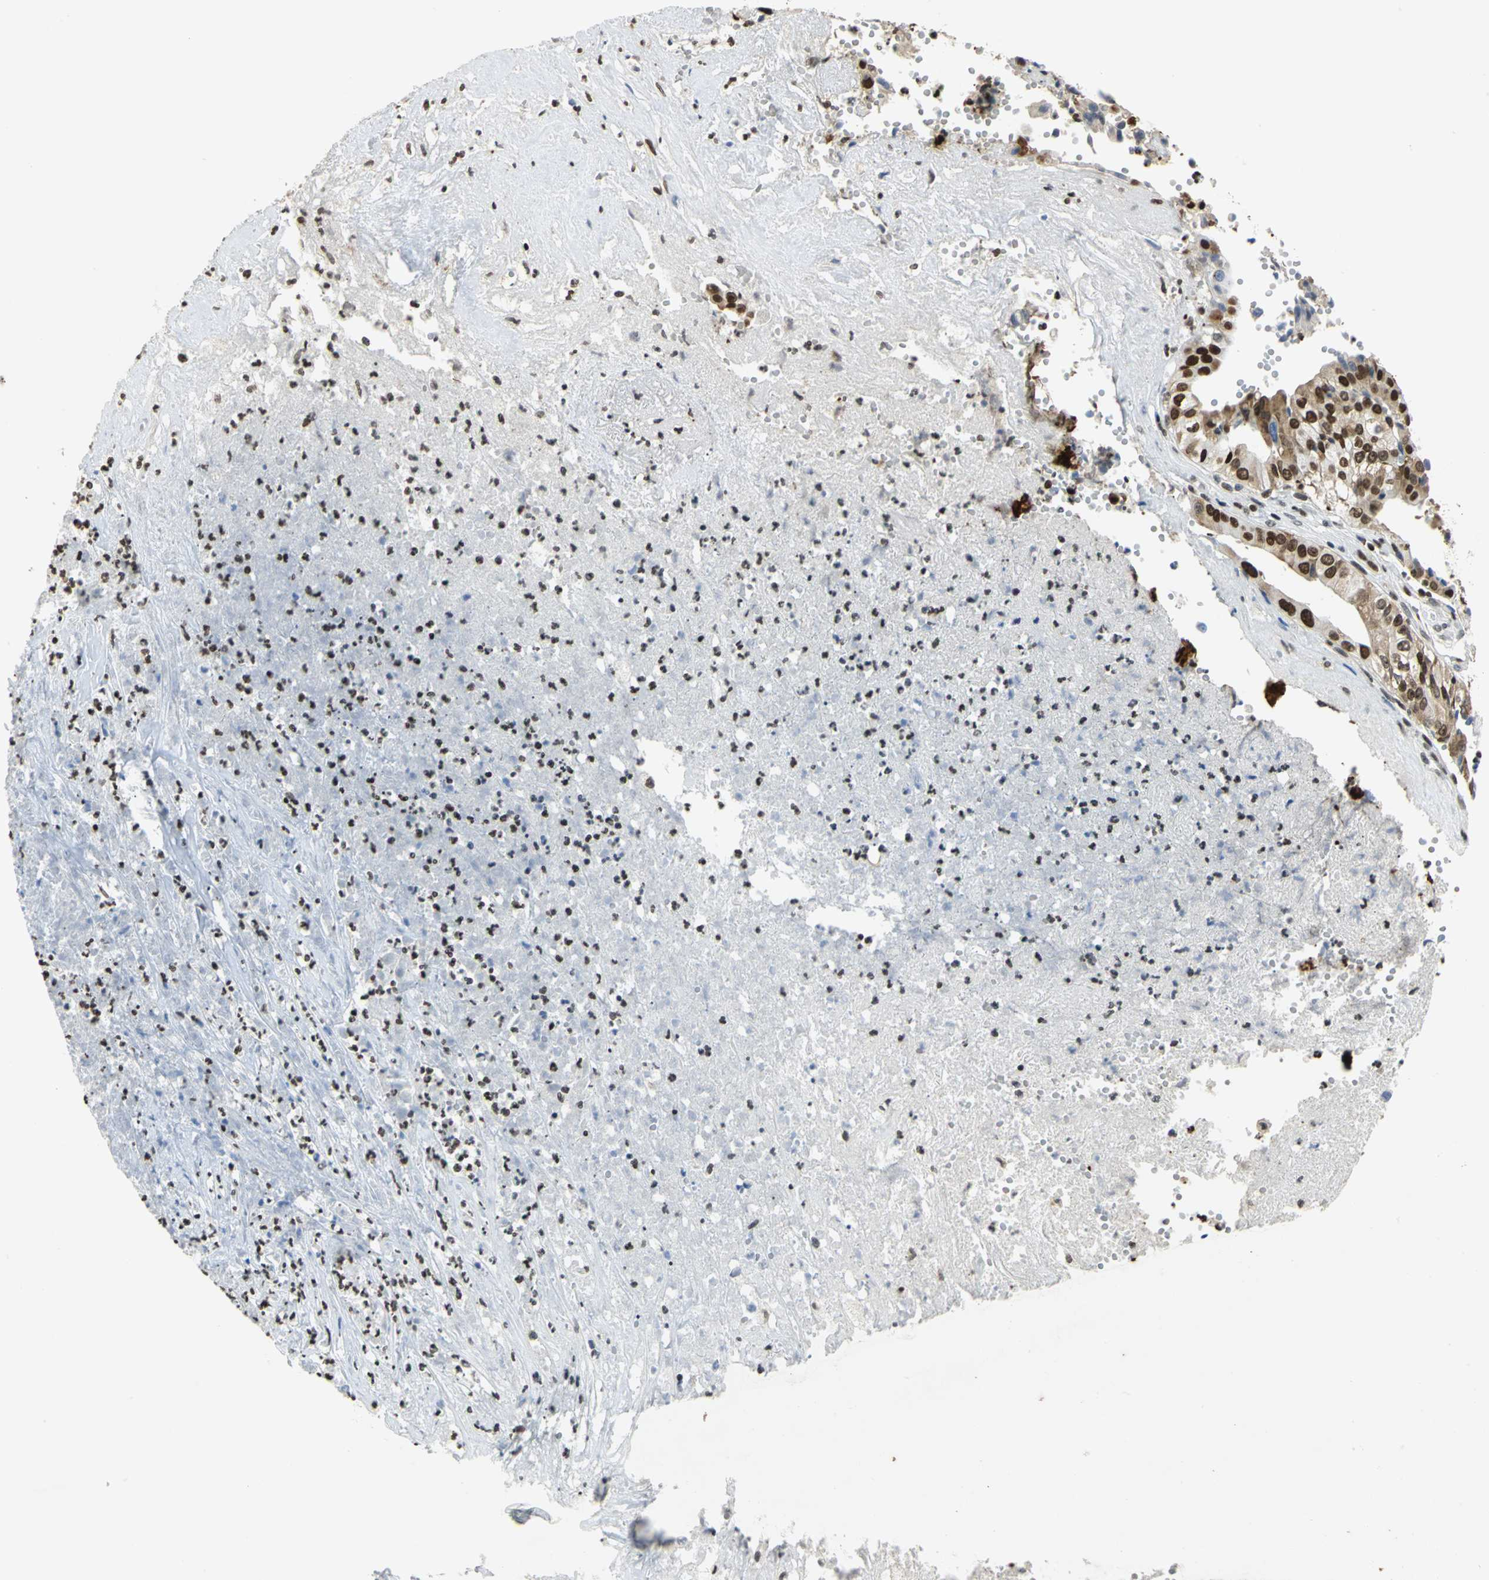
{"staining": {"intensity": "strong", "quantity": ">75%", "location": "cytoplasmic/membranous,nuclear"}, "tissue": "liver cancer", "cell_type": "Tumor cells", "image_type": "cancer", "snomed": [{"axis": "morphology", "description": "Cholangiocarcinoma"}, {"axis": "topography", "description": "Liver"}], "caption": "Immunohistochemical staining of liver cancer shows high levels of strong cytoplasmic/membranous and nuclear positivity in approximately >75% of tumor cells.", "gene": "HMGB1", "patient": {"sex": "female", "age": 61}}